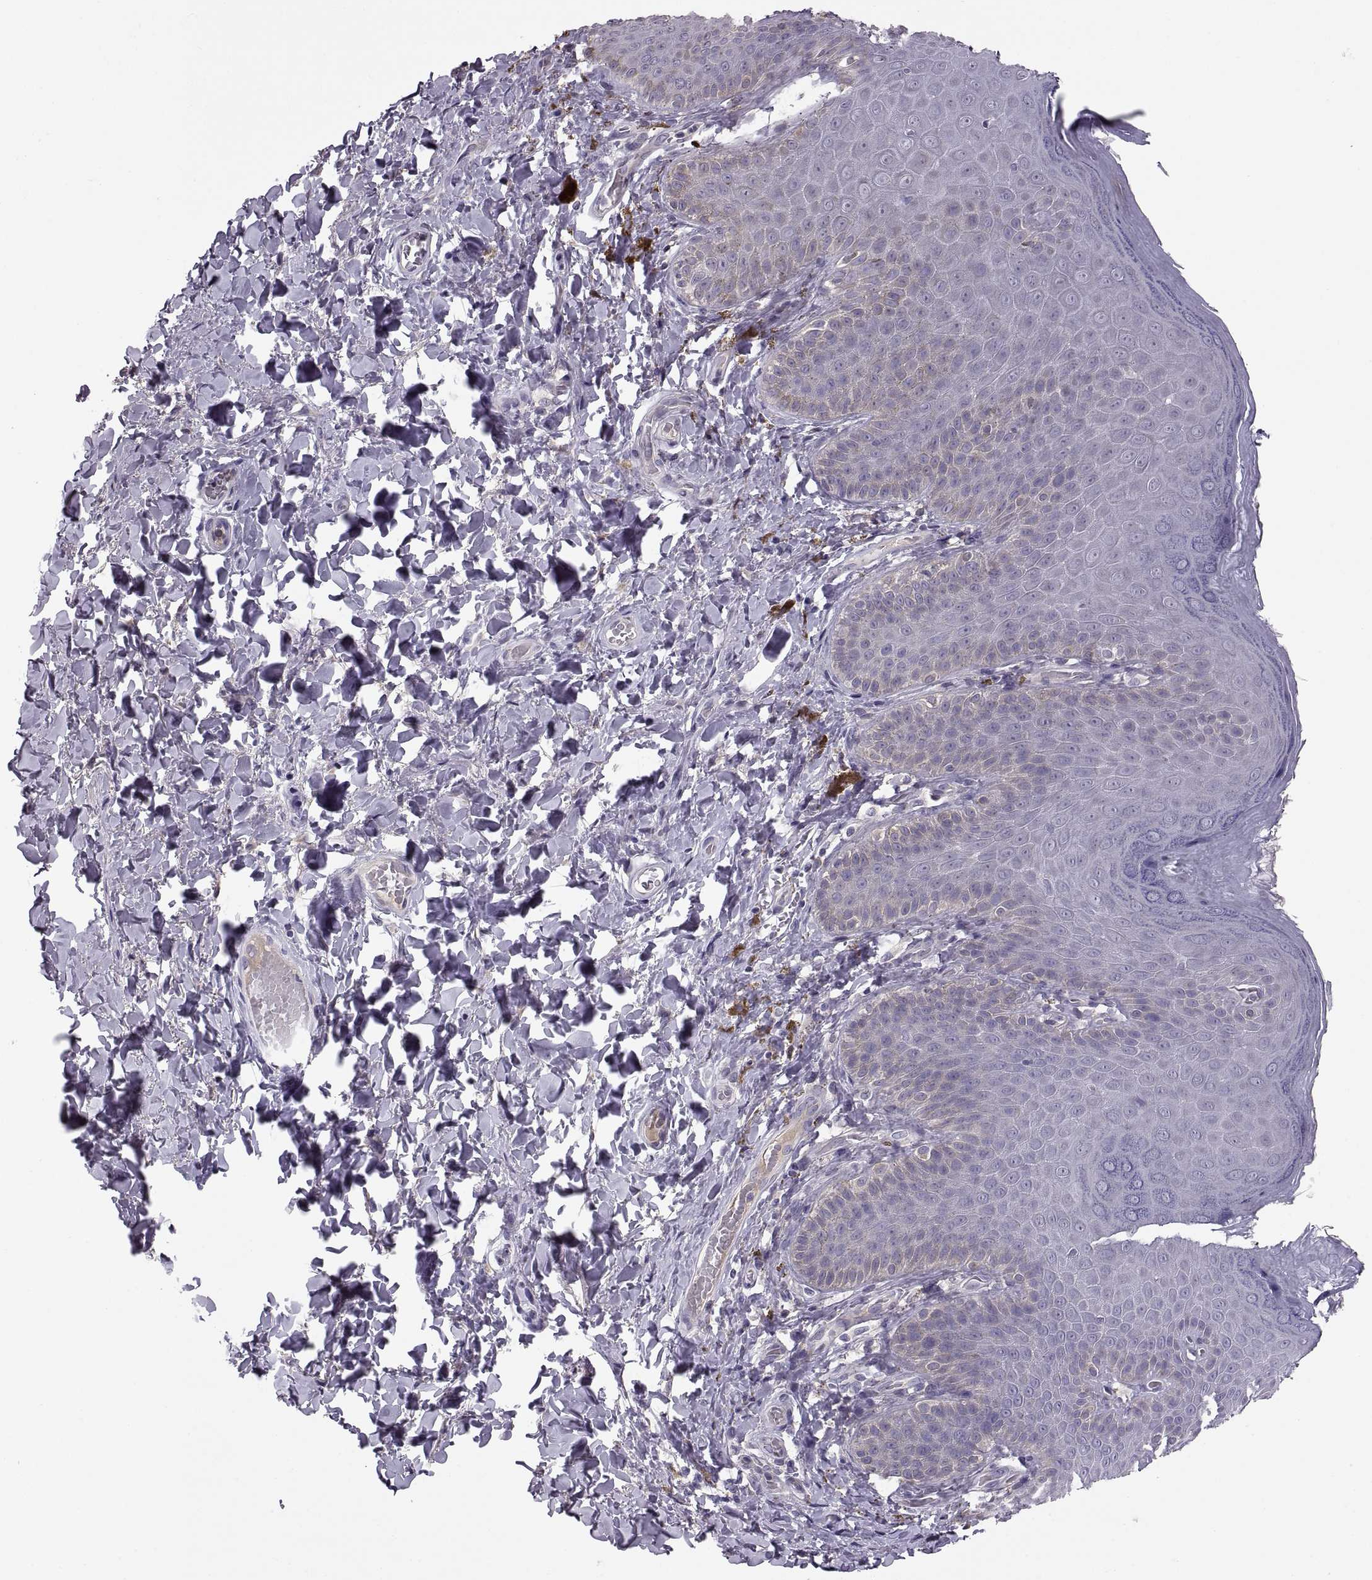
{"staining": {"intensity": "negative", "quantity": "none", "location": "none"}, "tissue": "skin", "cell_type": "Epidermal cells", "image_type": "normal", "snomed": [{"axis": "morphology", "description": "Normal tissue, NOS"}, {"axis": "topography", "description": "Anal"}], "caption": "Immunohistochemistry (IHC) image of benign skin: skin stained with DAB shows no significant protein expression in epidermal cells.", "gene": "ACSBG2", "patient": {"sex": "male", "age": 53}}